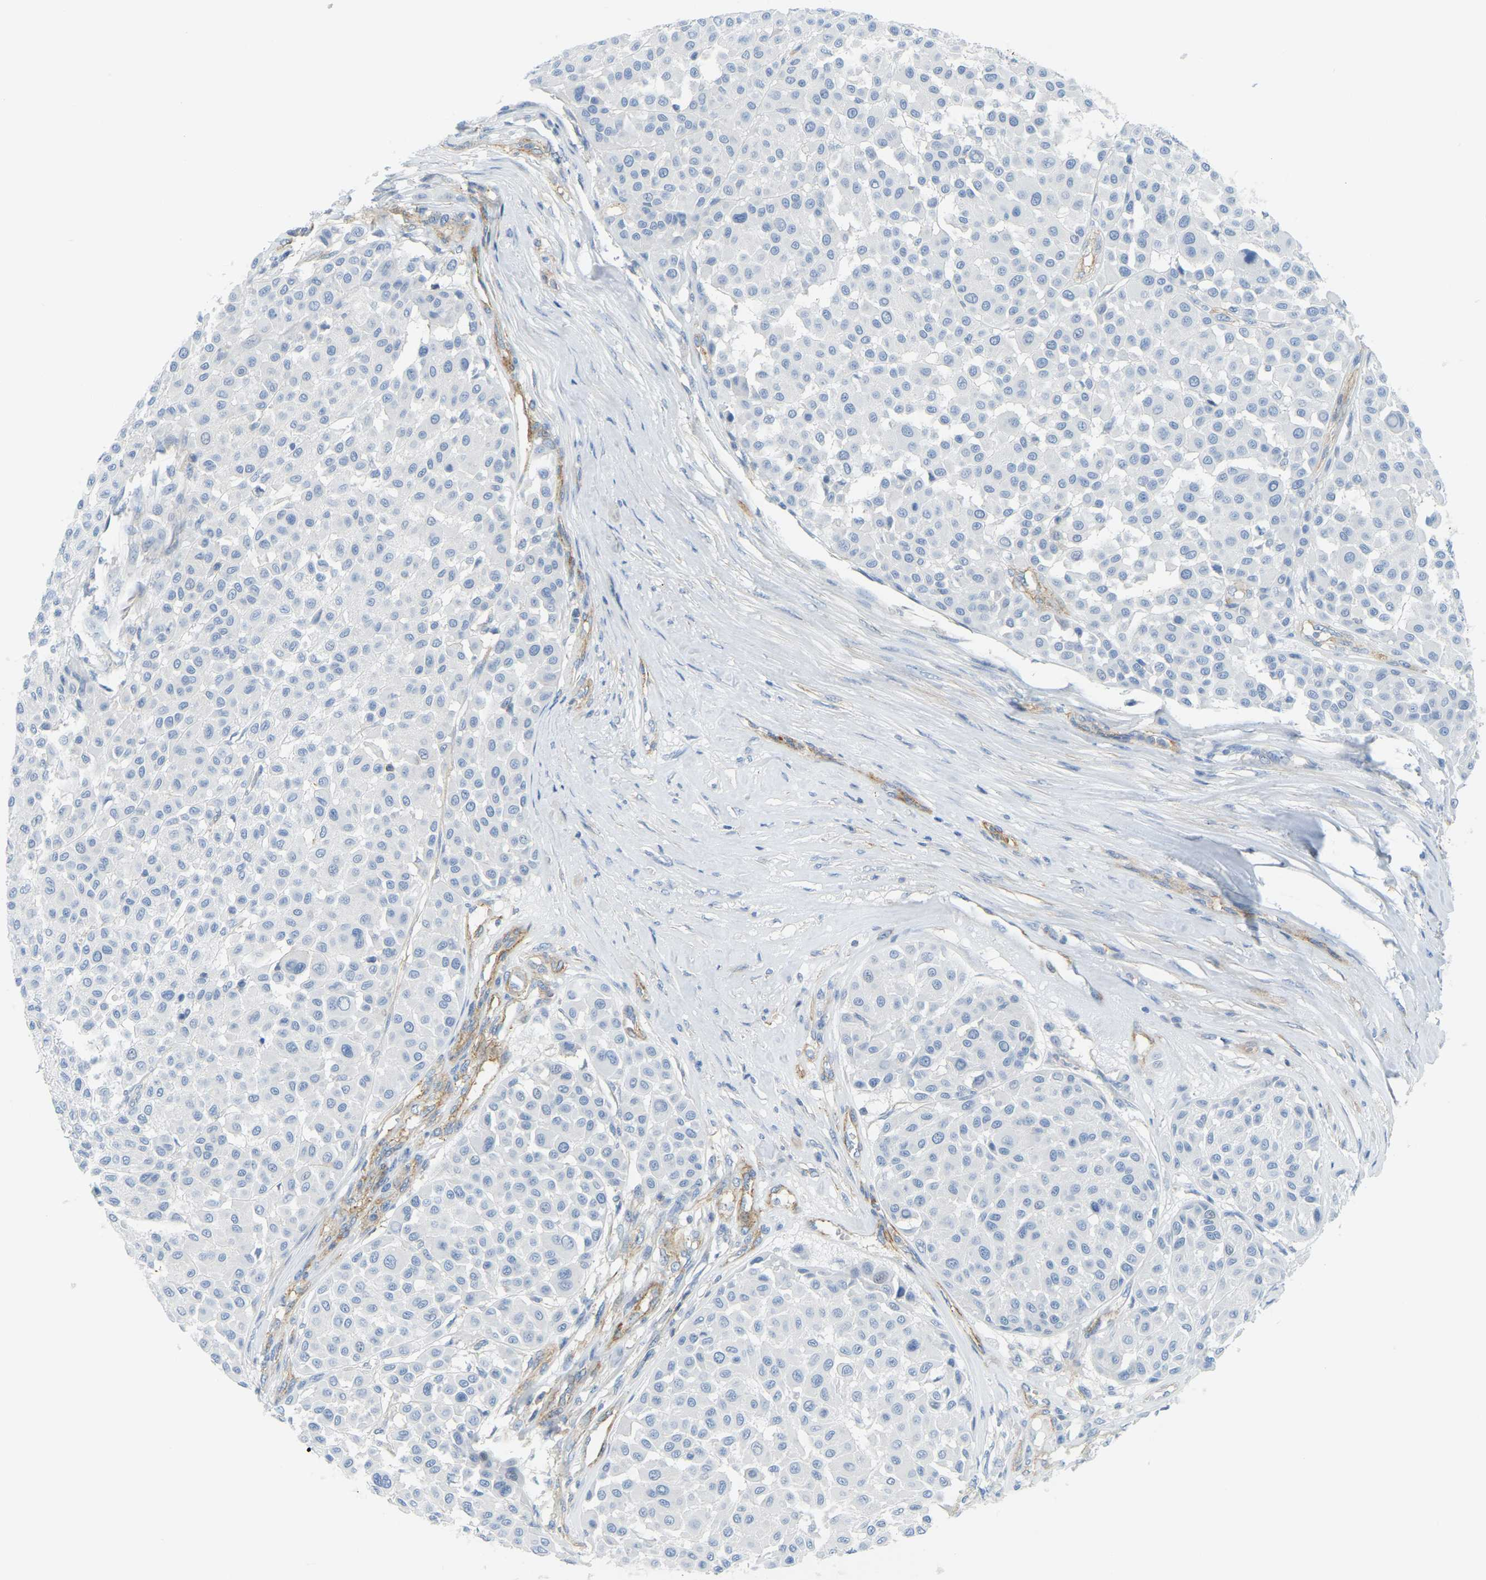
{"staining": {"intensity": "negative", "quantity": "none", "location": "none"}, "tissue": "melanoma", "cell_type": "Tumor cells", "image_type": "cancer", "snomed": [{"axis": "morphology", "description": "Malignant melanoma, Metastatic site"}, {"axis": "topography", "description": "Soft tissue"}], "caption": "Melanoma stained for a protein using immunohistochemistry shows no expression tumor cells.", "gene": "MYL3", "patient": {"sex": "male", "age": 41}}